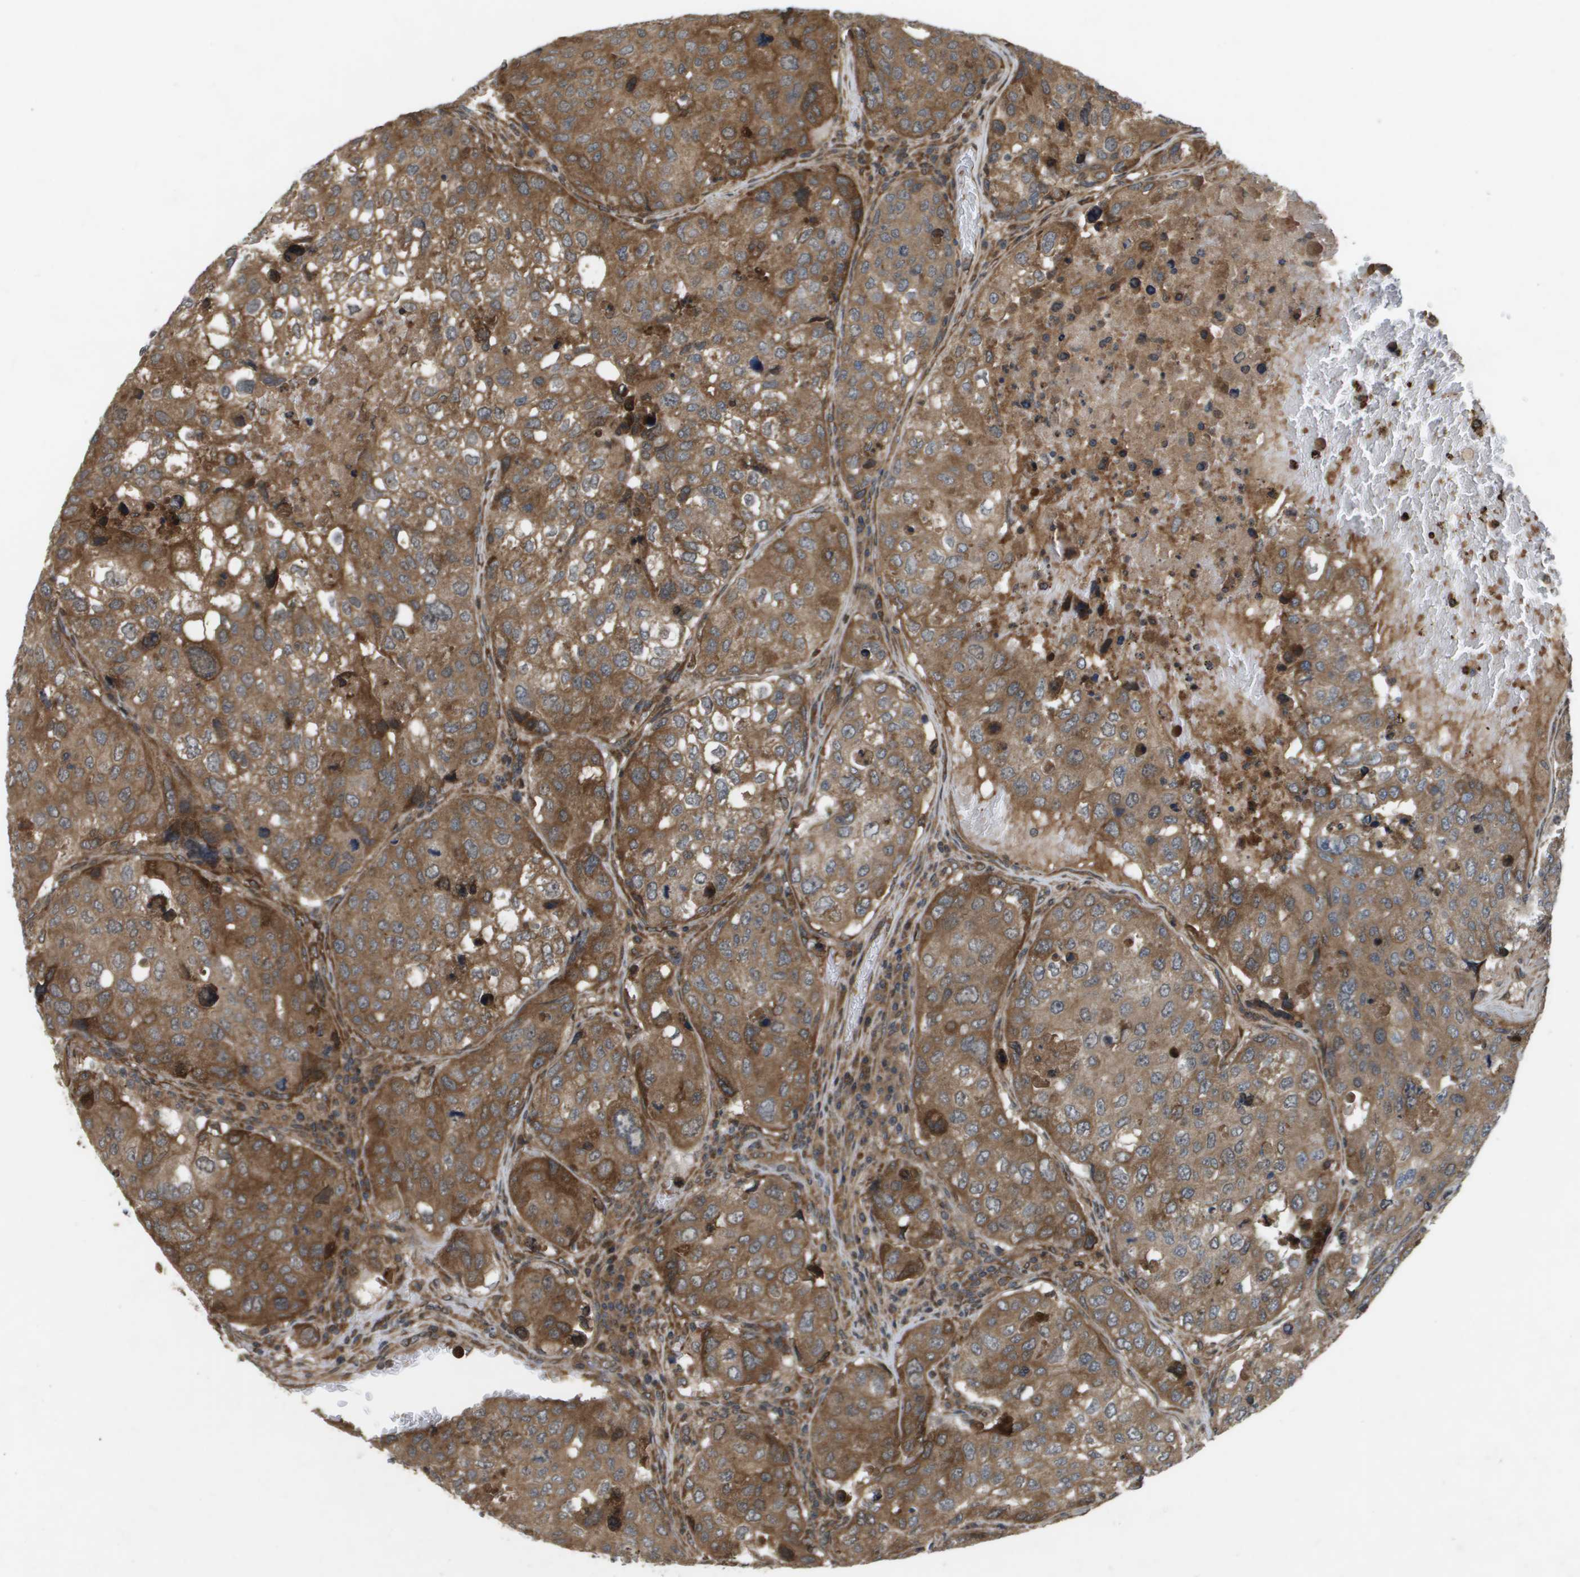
{"staining": {"intensity": "moderate", "quantity": ">75%", "location": "cytoplasmic/membranous"}, "tissue": "urothelial cancer", "cell_type": "Tumor cells", "image_type": "cancer", "snomed": [{"axis": "morphology", "description": "Urothelial carcinoma, High grade"}, {"axis": "topography", "description": "Lymph node"}, {"axis": "topography", "description": "Urinary bladder"}], "caption": "Moderate cytoplasmic/membranous staining is present in about >75% of tumor cells in urothelial cancer.", "gene": "SPTLC1", "patient": {"sex": "male", "age": 51}}